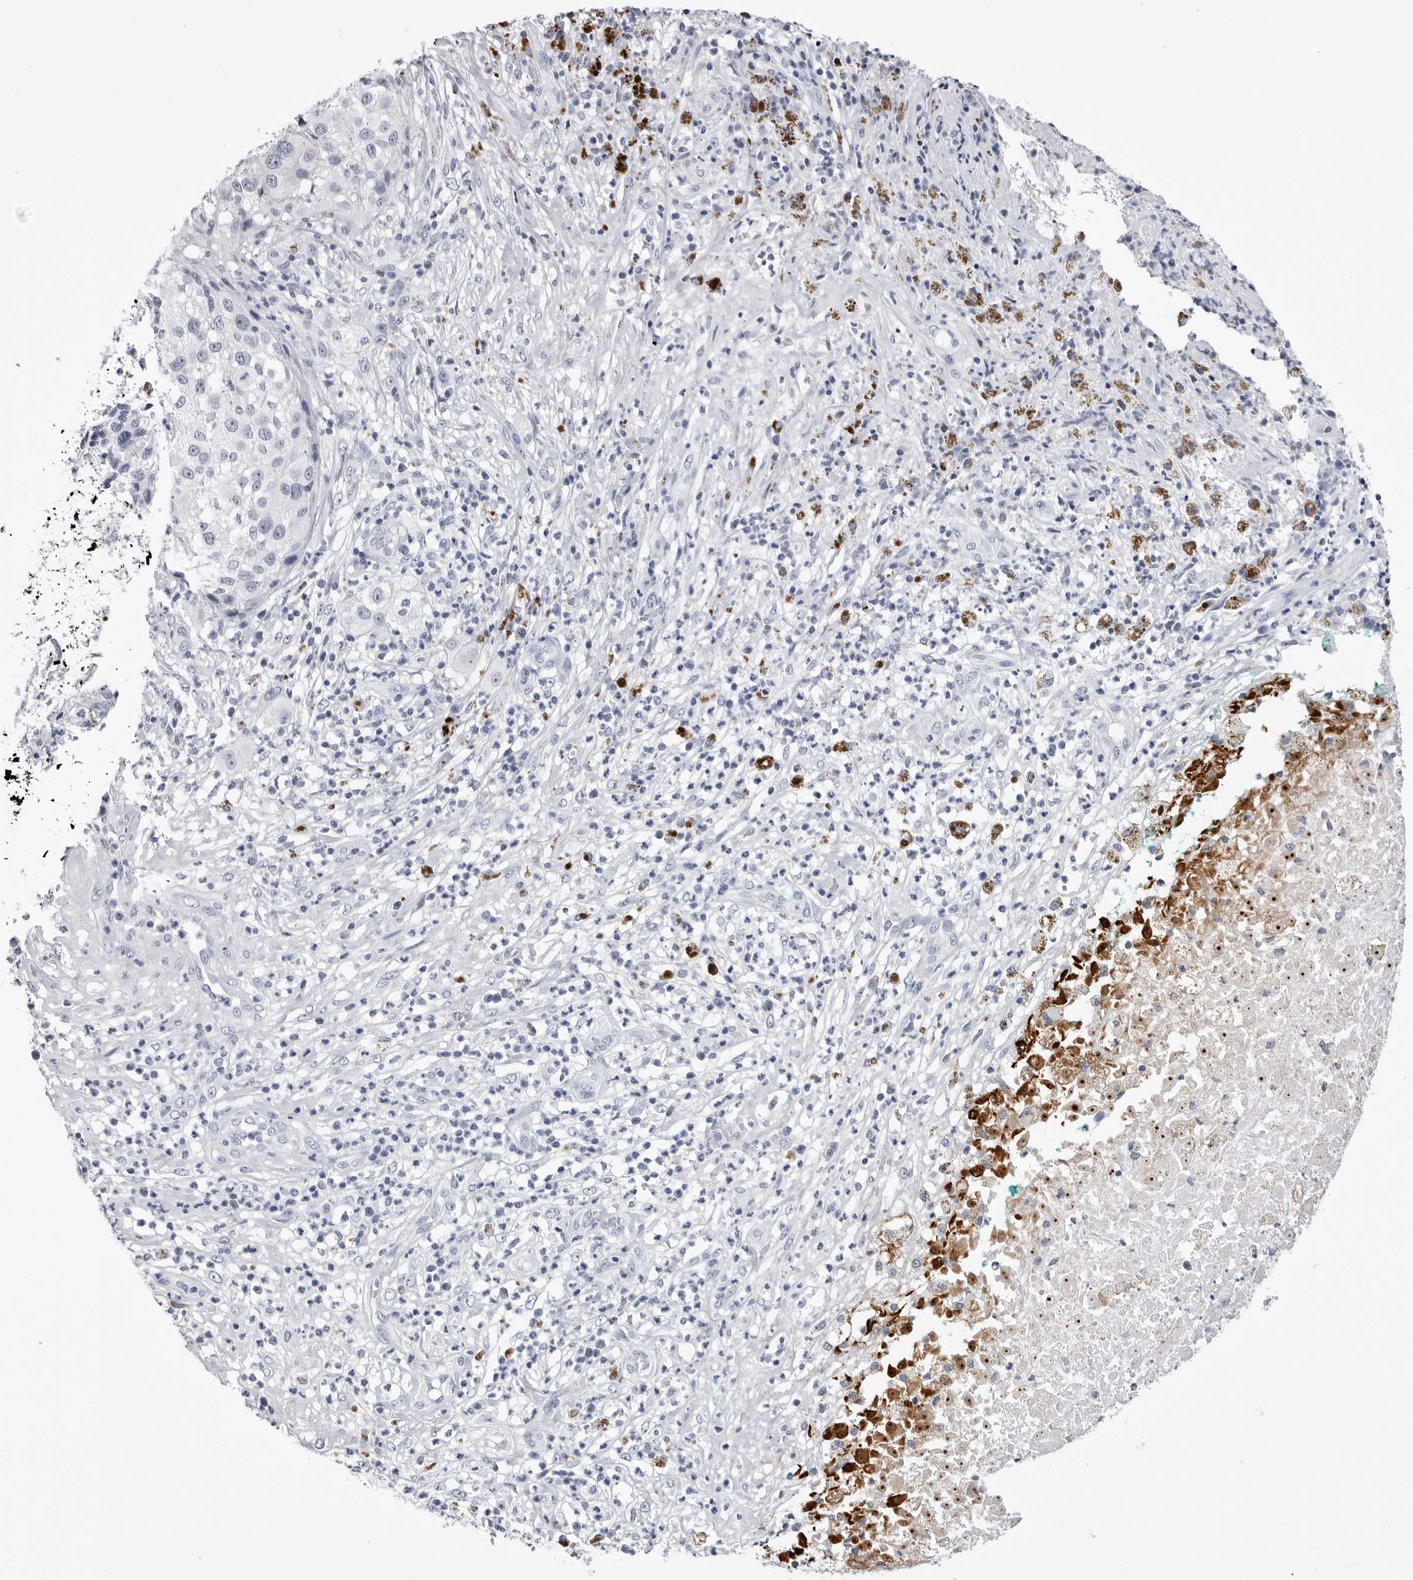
{"staining": {"intensity": "negative", "quantity": "none", "location": "none"}, "tissue": "melanoma", "cell_type": "Tumor cells", "image_type": "cancer", "snomed": [{"axis": "morphology", "description": "Necrosis, NOS"}, {"axis": "morphology", "description": "Malignant melanoma, NOS"}, {"axis": "topography", "description": "Skin"}], "caption": "This is a photomicrograph of immunohistochemistry (IHC) staining of malignant melanoma, which shows no expression in tumor cells.", "gene": "COL26A1", "patient": {"sex": "female", "age": 87}}